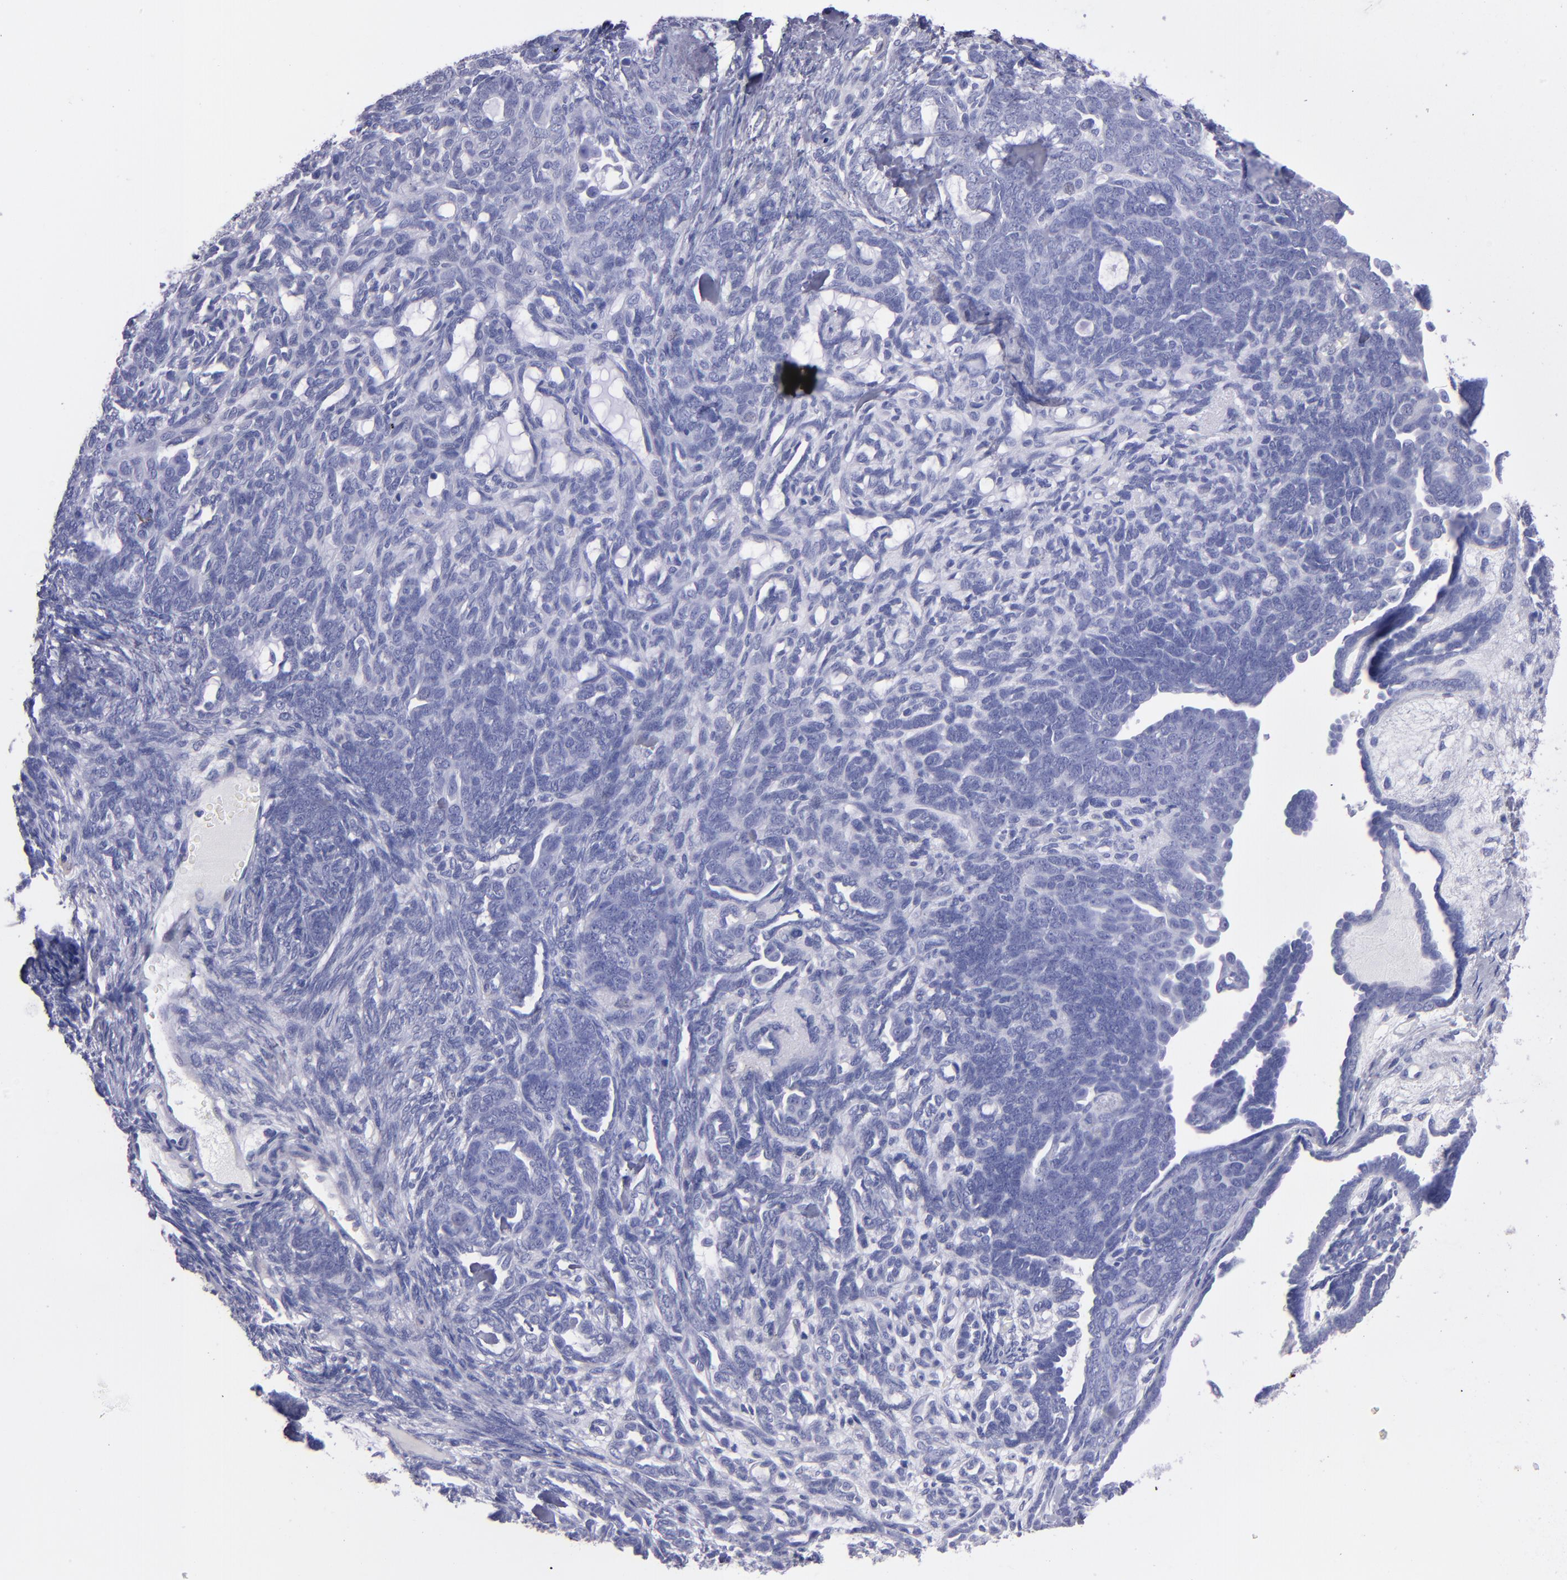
{"staining": {"intensity": "negative", "quantity": "none", "location": "none"}, "tissue": "endometrial cancer", "cell_type": "Tumor cells", "image_type": "cancer", "snomed": [{"axis": "morphology", "description": "Neoplasm, malignant, NOS"}, {"axis": "topography", "description": "Endometrium"}], "caption": "This is a histopathology image of IHC staining of endometrial cancer (neoplasm (malignant)), which shows no positivity in tumor cells.", "gene": "TG", "patient": {"sex": "female", "age": 74}}